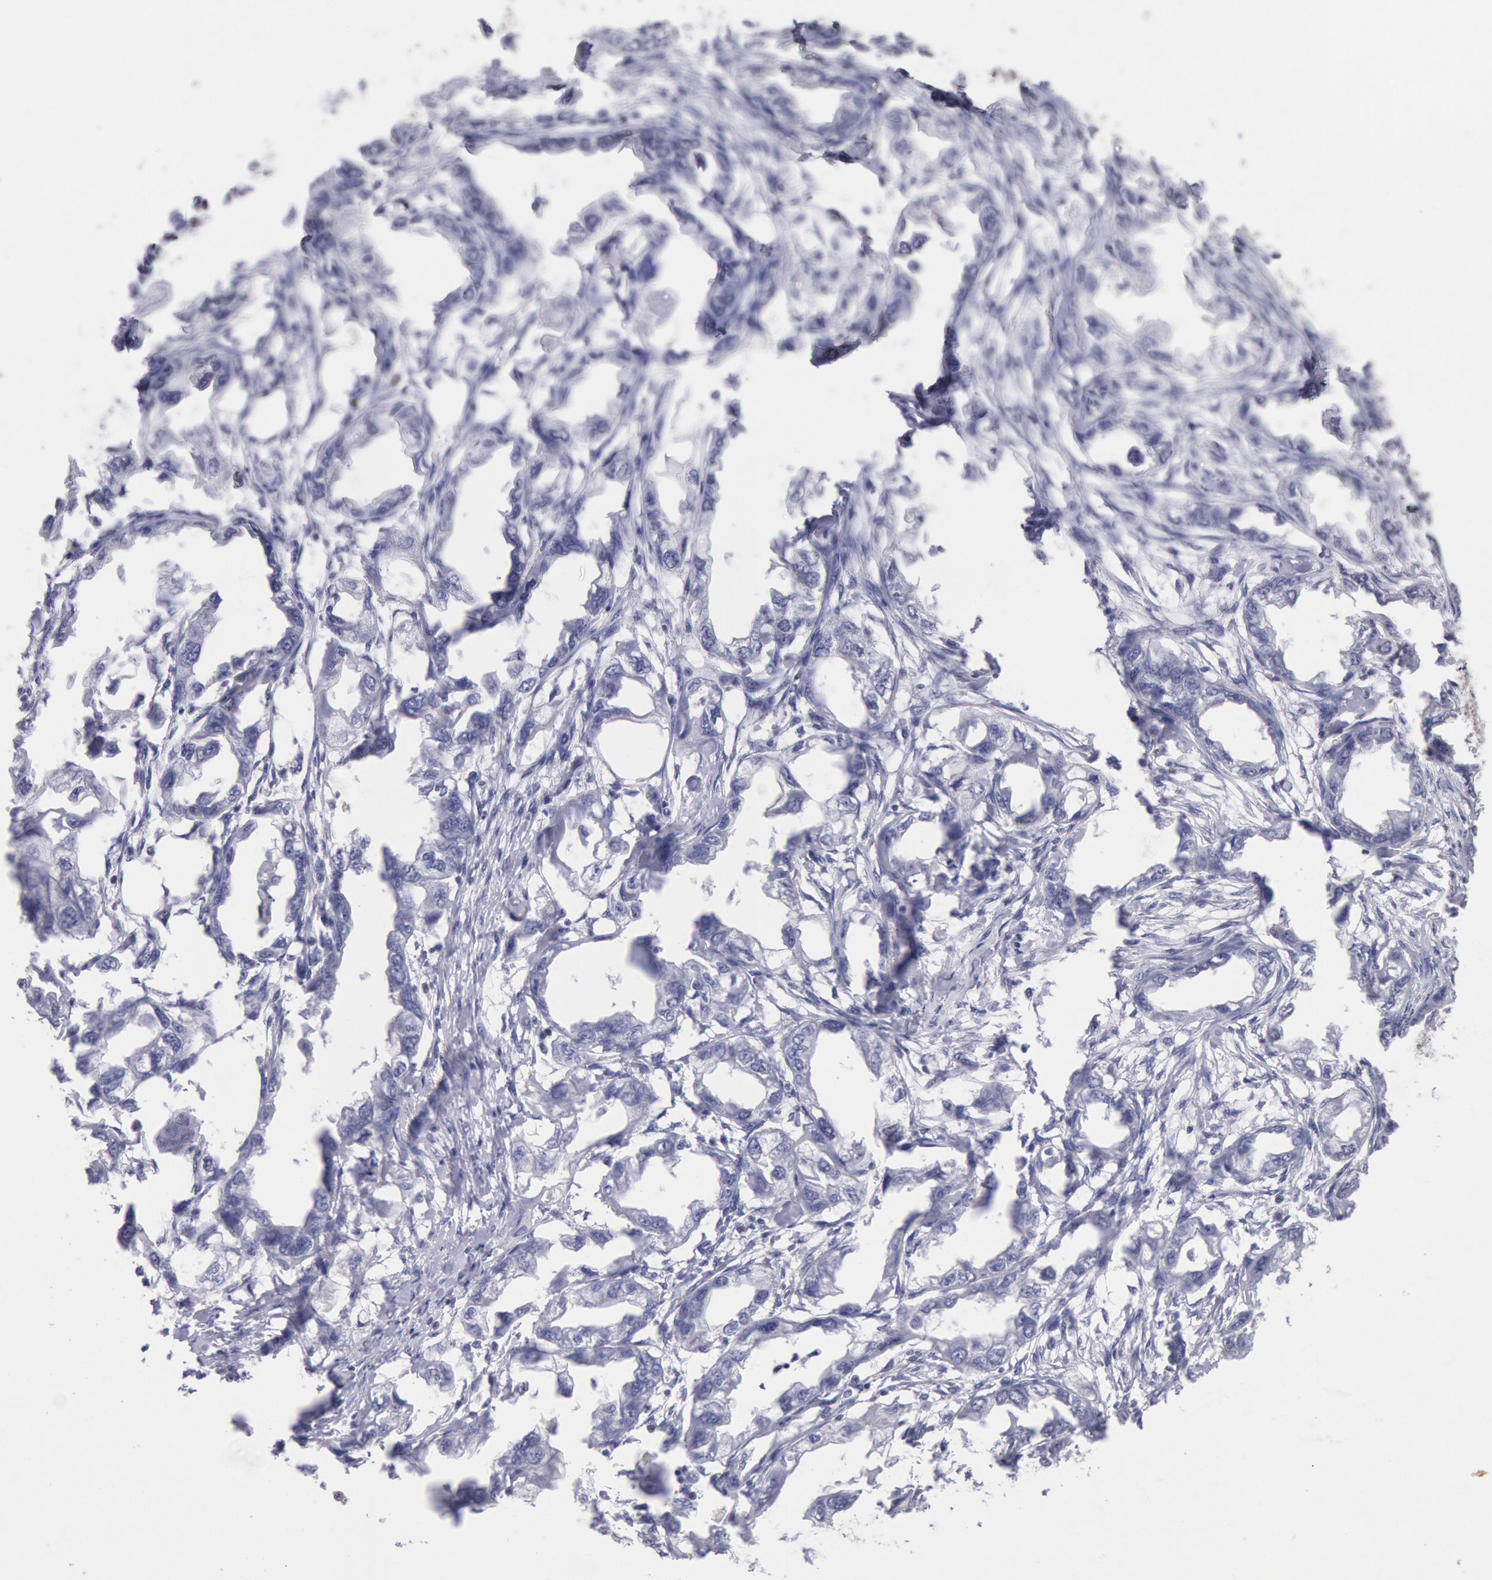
{"staining": {"intensity": "negative", "quantity": "none", "location": "none"}, "tissue": "endometrial cancer", "cell_type": "Tumor cells", "image_type": "cancer", "snomed": [{"axis": "morphology", "description": "Adenocarcinoma, NOS"}, {"axis": "topography", "description": "Endometrium"}], "caption": "A histopathology image of endometrial adenocarcinoma stained for a protein shows no brown staining in tumor cells.", "gene": "MYH7", "patient": {"sex": "female", "age": 67}}